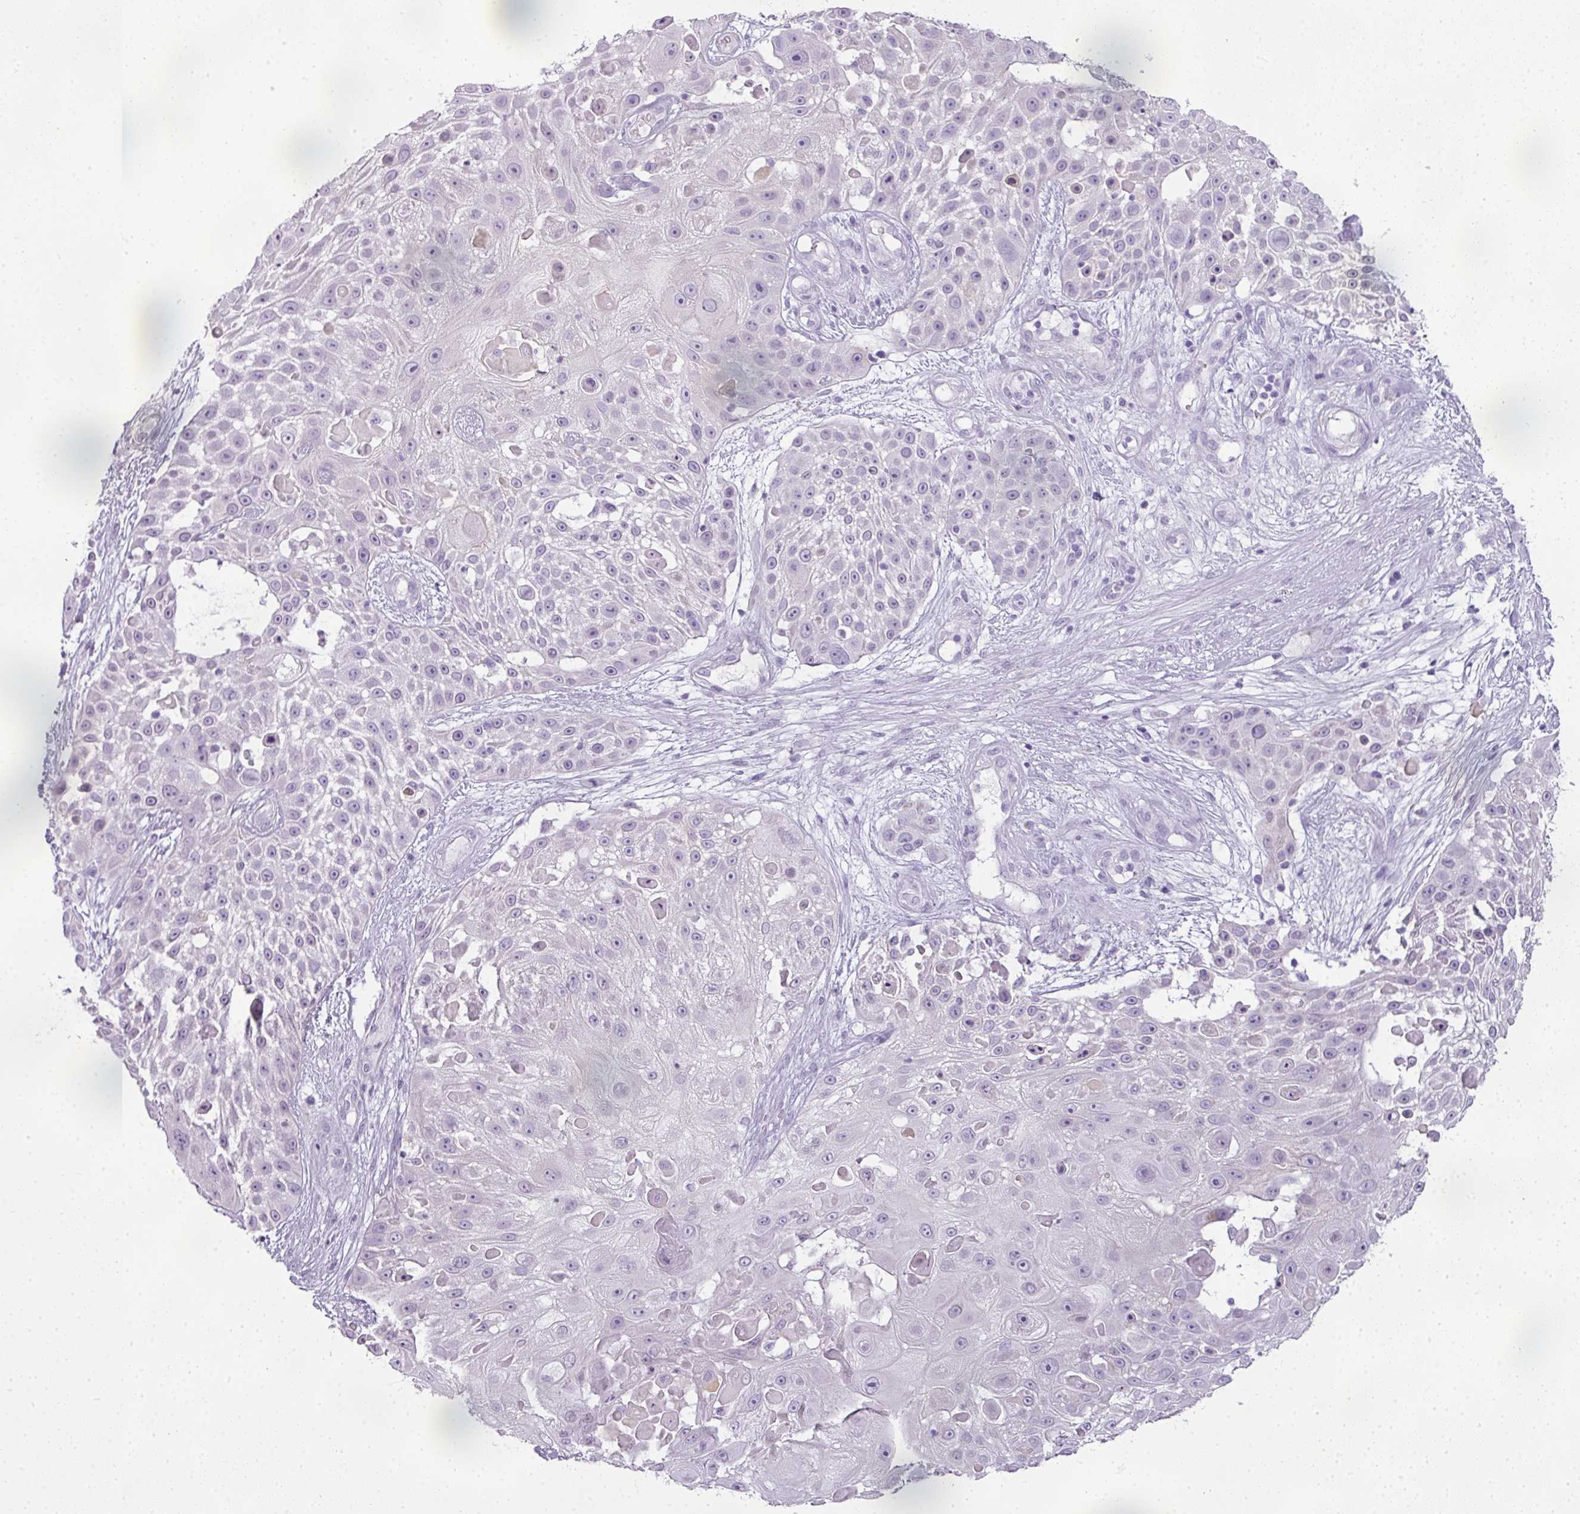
{"staining": {"intensity": "negative", "quantity": "none", "location": "none"}, "tissue": "skin cancer", "cell_type": "Tumor cells", "image_type": "cancer", "snomed": [{"axis": "morphology", "description": "Squamous cell carcinoma, NOS"}, {"axis": "topography", "description": "Skin"}], "caption": "Image shows no significant protein positivity in tumor cells of skin cancer (squamous cell carcinoma).", "gene": "RBMY1F", "patient": {"sex": "female", "age": 86}}